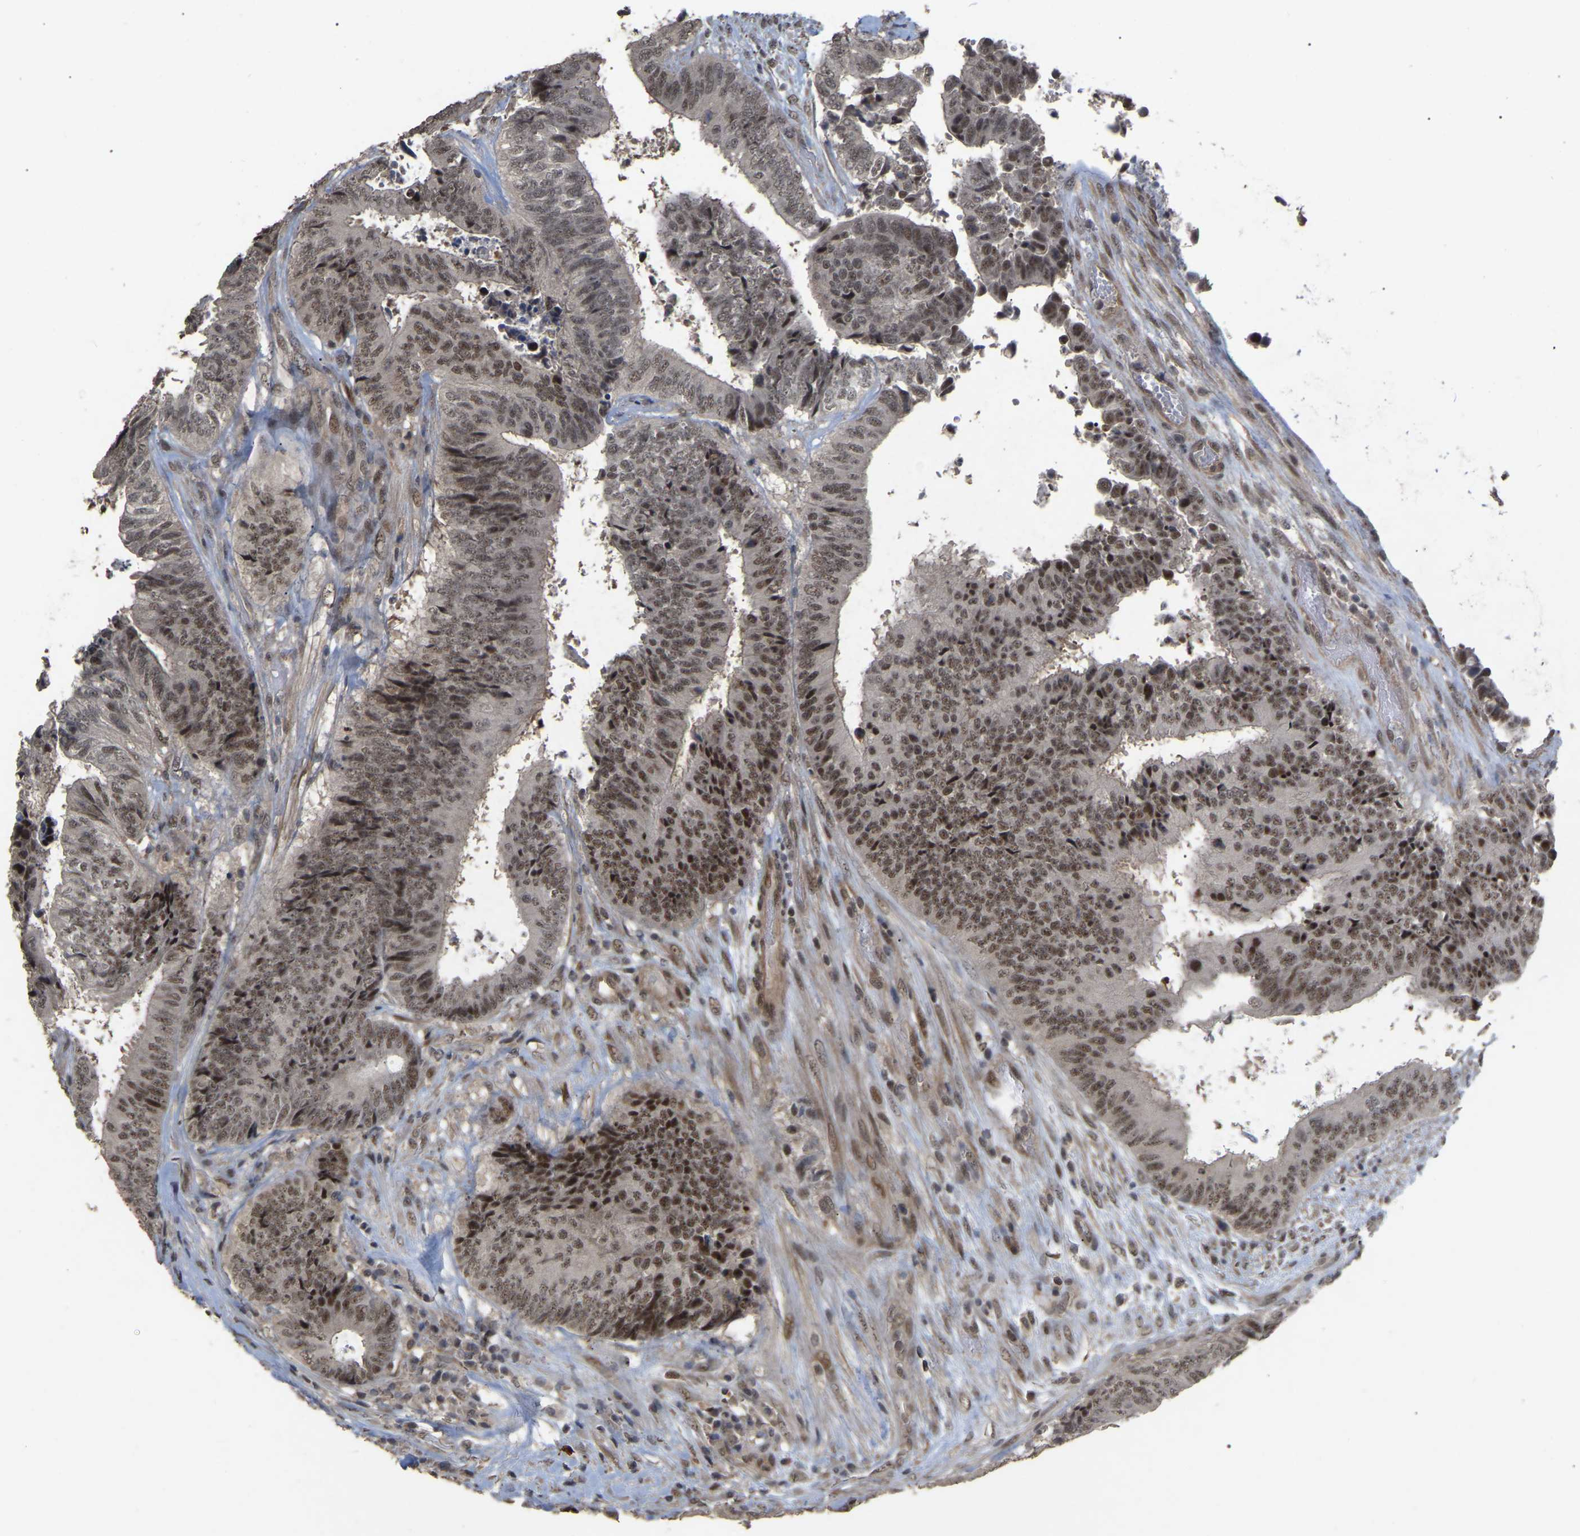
{"staining": {"intensity": "moderate", "quantity": ">75%", "location": "nuclear"}, "tissue": "colorectal cancer", "cell_type": "Tumor cells", "image_type": "cancer", "snomed": [{"axis": "morphology", "description": "Adenocarcinoma, NOS"}, {"axis": "topography", "description": "Rectum"}], "caption": "A high-resolution micrograph shows immunohistochemistry staining of adenocarcinoma (colorectal), which reveals moderate nuclear positivity in approximately >75% of tumor cells.", "gene": "JAZF1", "patient": {"sex": "male", "age": 72}}